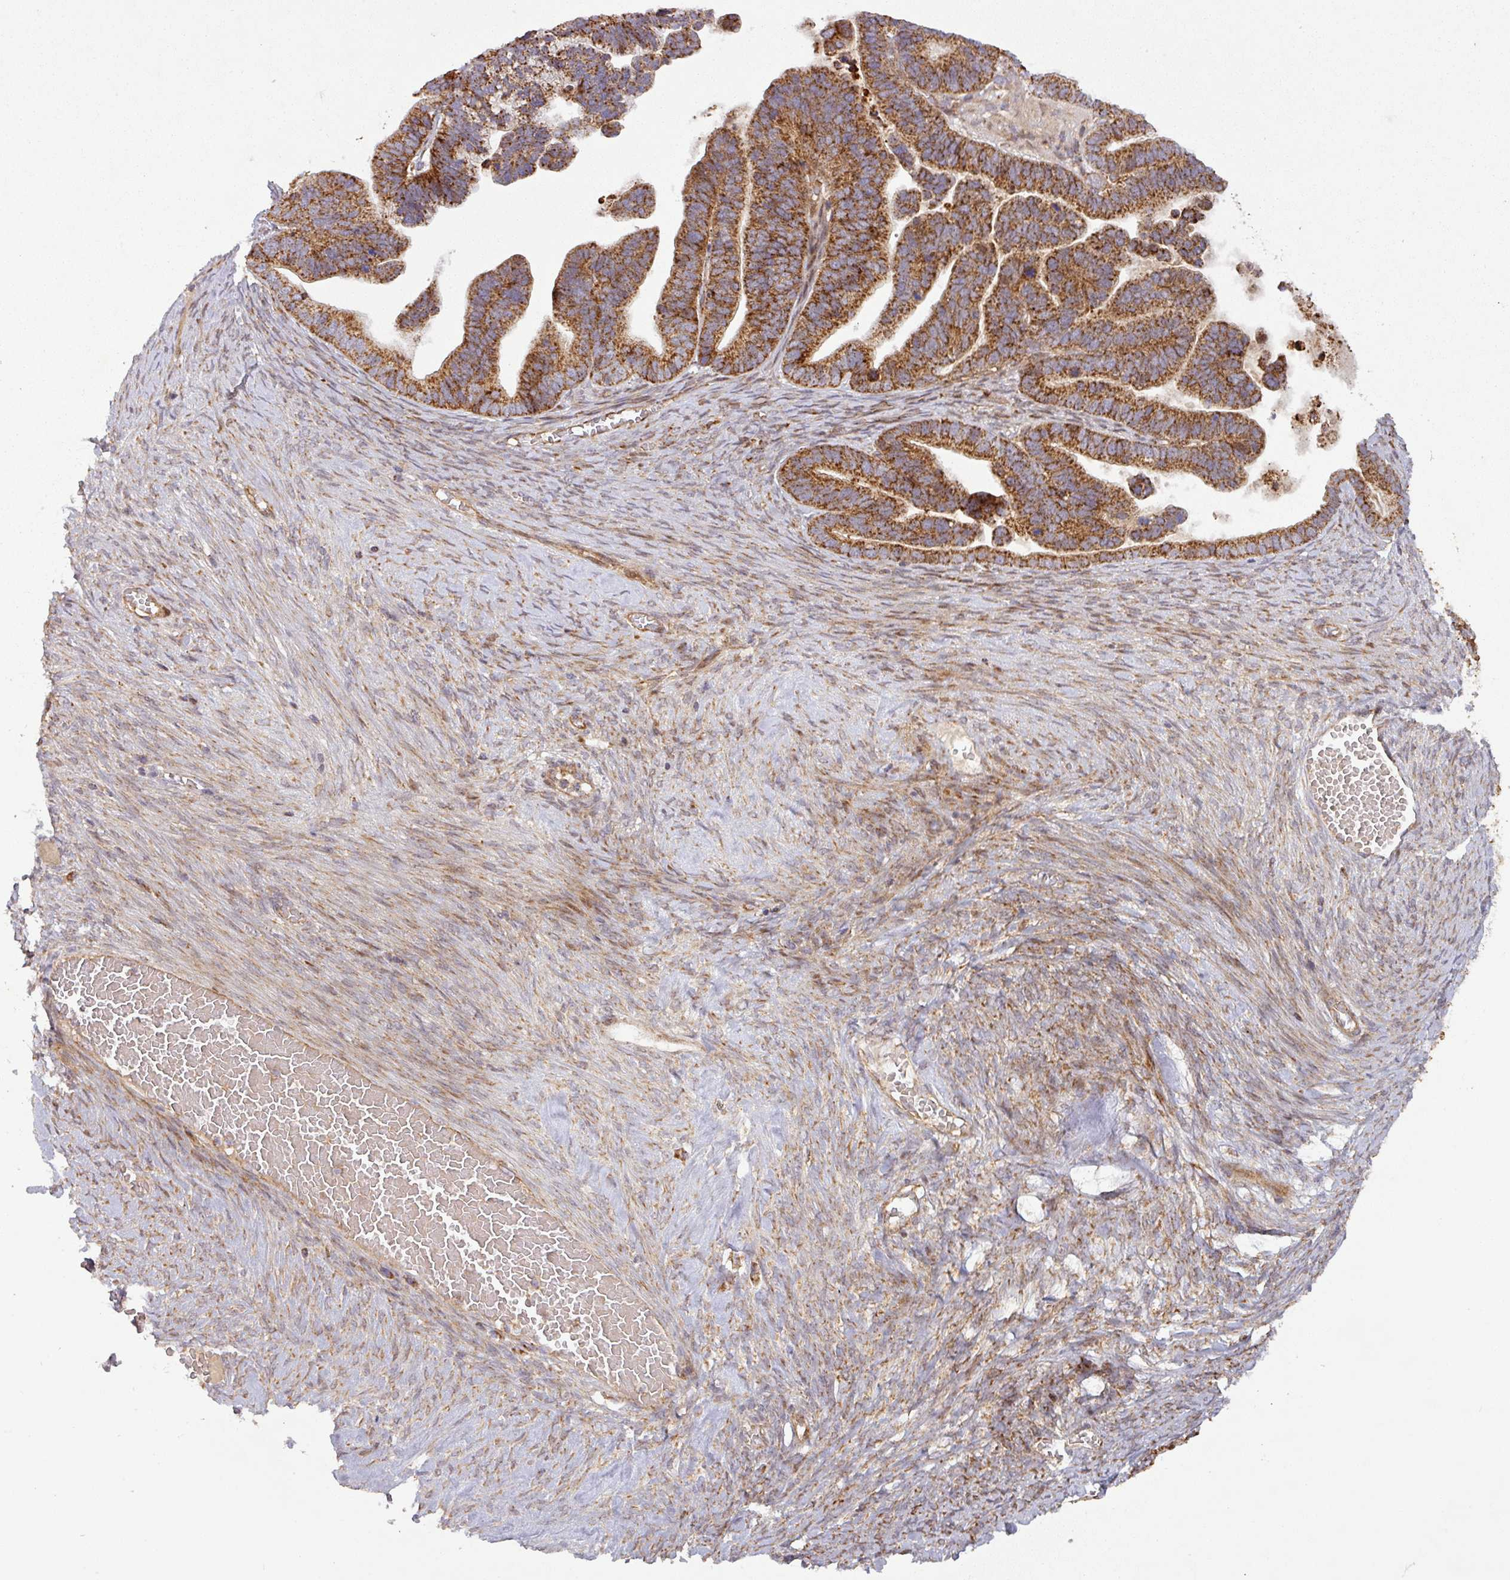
{"staining": {"intensity": "strong", "quantity": ">75%", "location": "cytoplasmic/membranous"}, "tissue": "ovarian cancer", "cell_type": "Tumor cells", "image_type": "cancer", "snomed": [{"axis": "morphology", "description": "Cystadenocarcinoma, serous, NOS"}, {"axis": "topography", "description": "Ovary"}], "caption": "There is high levels of strong cytoplasmic/membranous staining in tumor cells of ovarian cancer, as demonstrated by immunohistochemical staining (brown color).", "gene": "GPD2", "patient": {"sex": "female", "age": 56}}